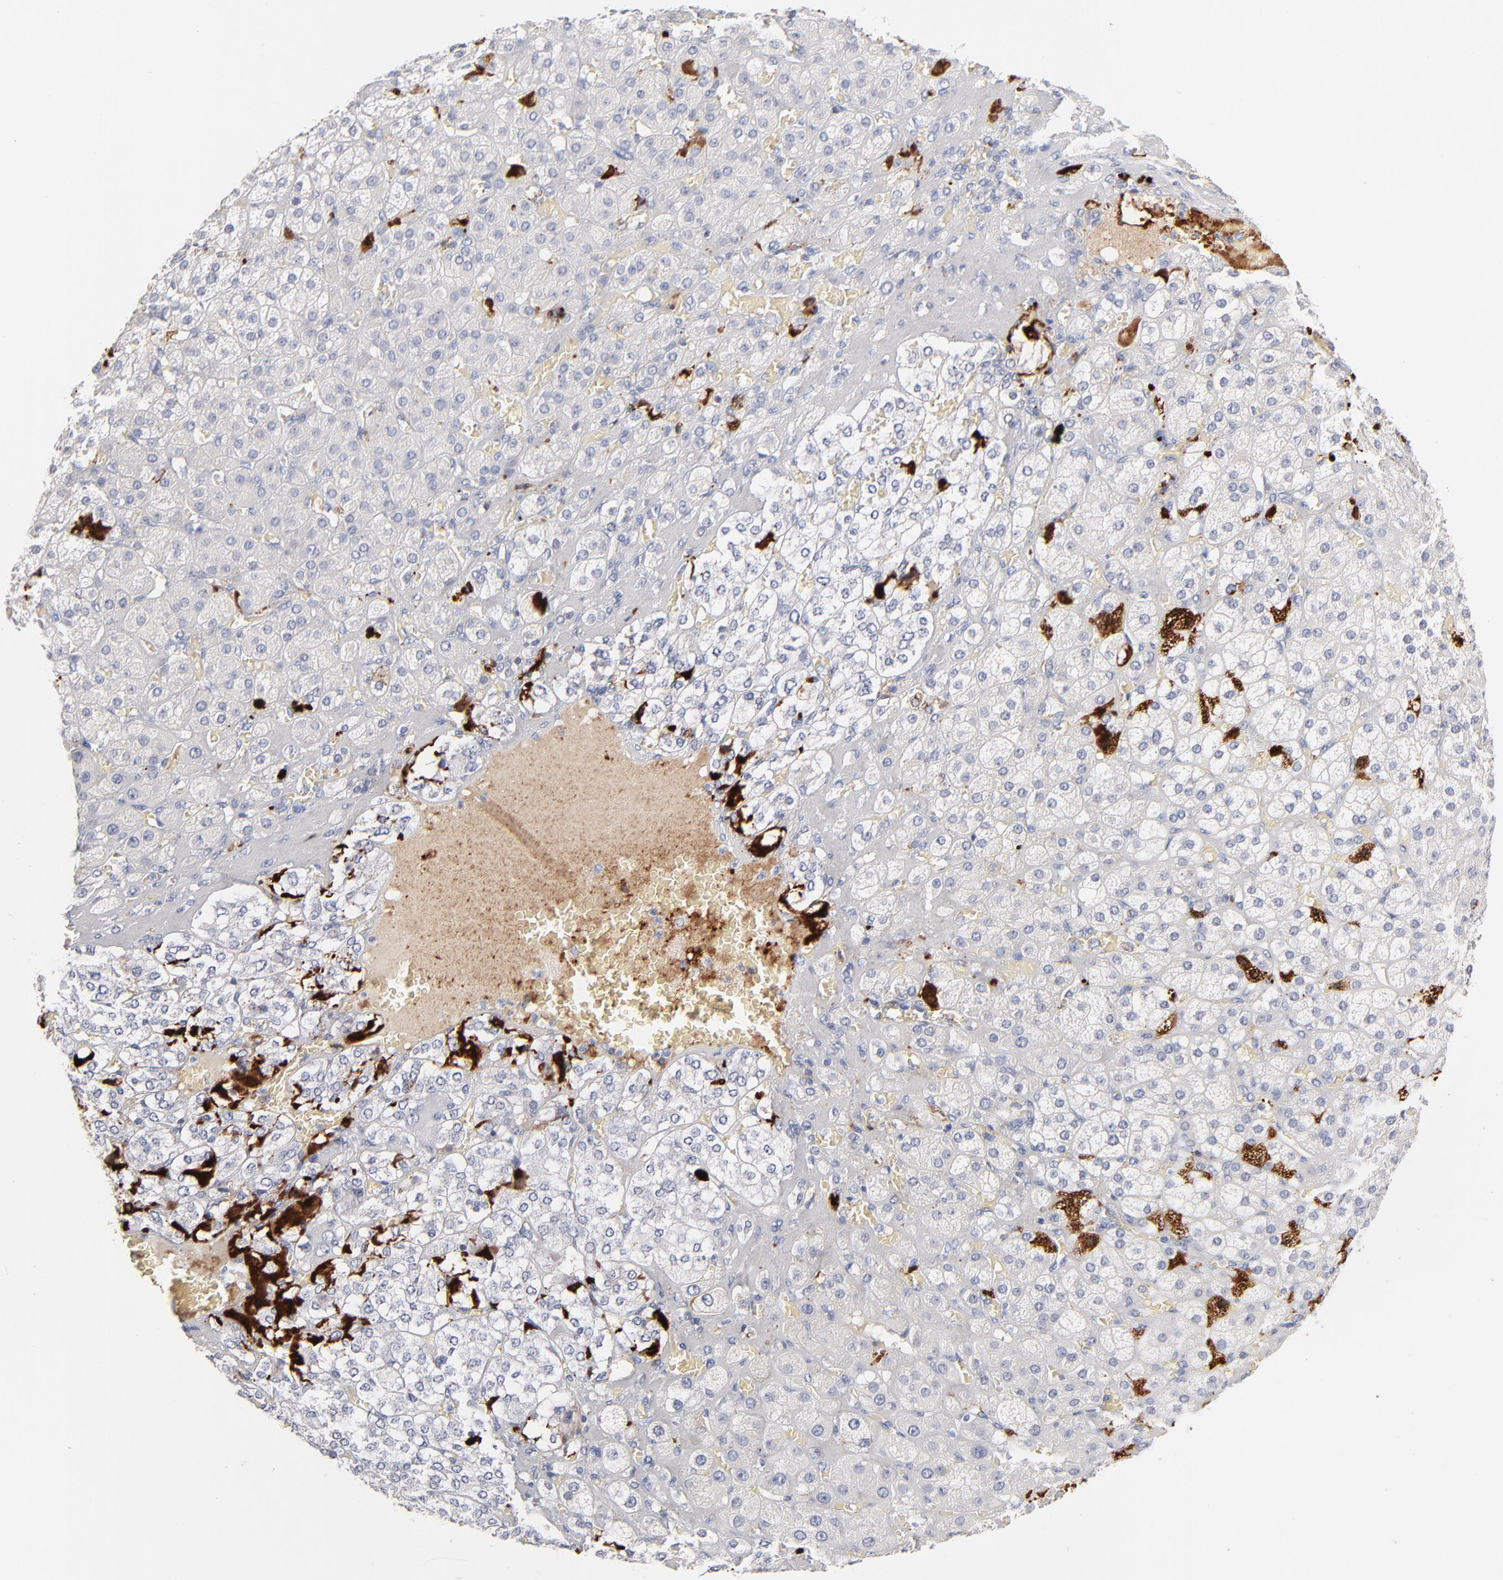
{"staining": {"intensity": "moderate", "quantity": "<25%", "location": "cytoplasmic/membranous"}, "tissue": "adrenal gland", "cell_type": "Glandular cells", "image_type": "normal", "snomed": [{"axis": "morphology", "description": "Normal tissue, NOS"}, {"axis": "topography", "description": "Adrenal gland"}], "caption": "Moderate cytoplasmic/membranous staining is identified in about <25% of glandular cells in benign adrenal gland.", "gene": "APOH", "patient": {"sex": "female", "age": 71}}